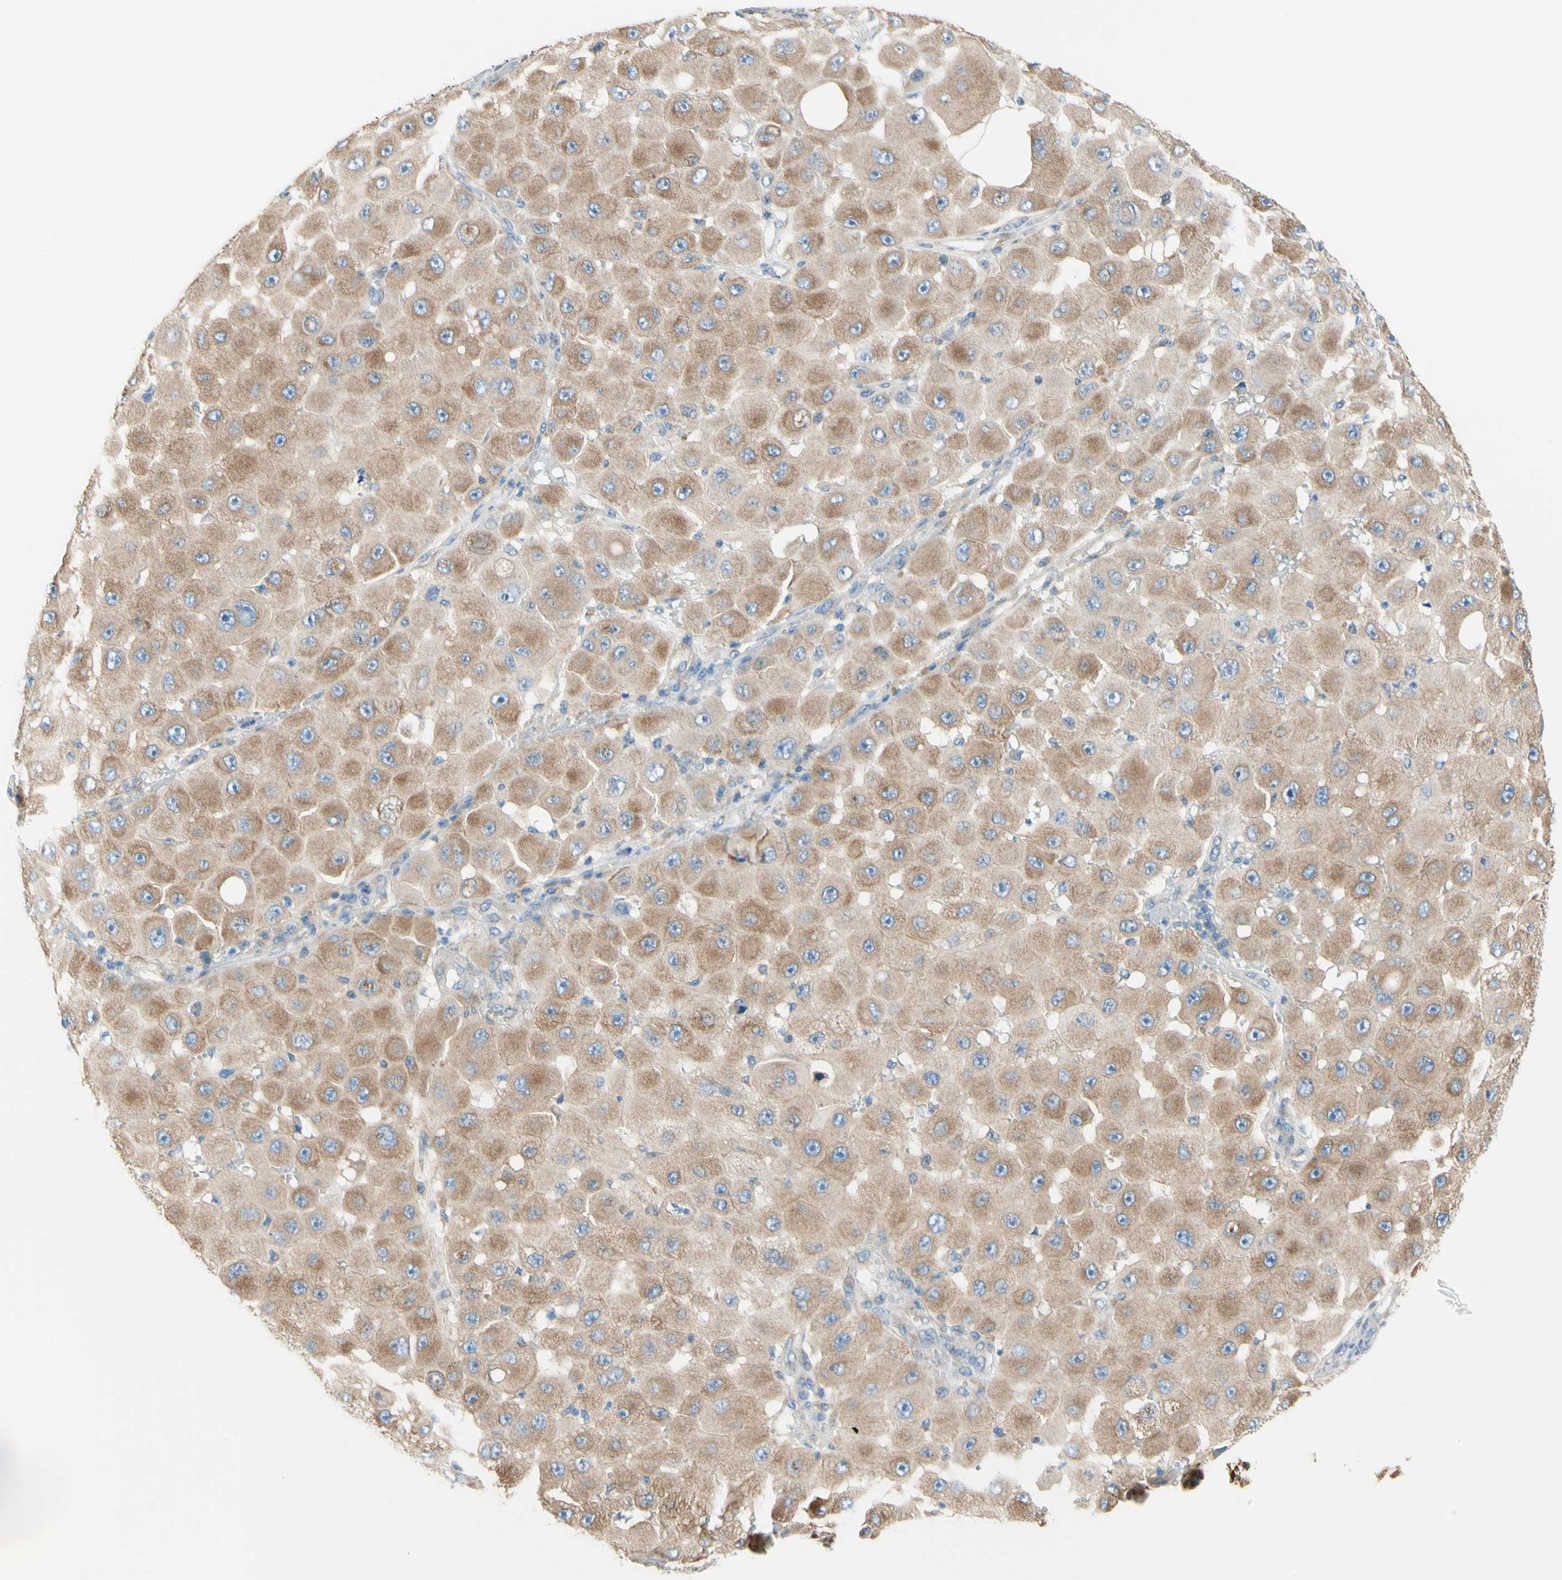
{"staining": {"intensity": "moderate", "quantity": ">75%", "location": "cytoplasmic/membranous"}, "tissue": "melanoma", "cell_type": "Tumor cells", "image_type": "cancer", "snomed": [{"axis": "morphology", "description": "Malignant melanoma, NOS"}, {"axis": "topography", "description": "Skin"}], "caption": "This is an image of immunohistochemistry staining of malignant melanoma, which shows moderate positivity in the cytoplasmic/membranous of tumor cells.", "gene": "RETREG2", "patient": {"sex": "female", "age": 81}}